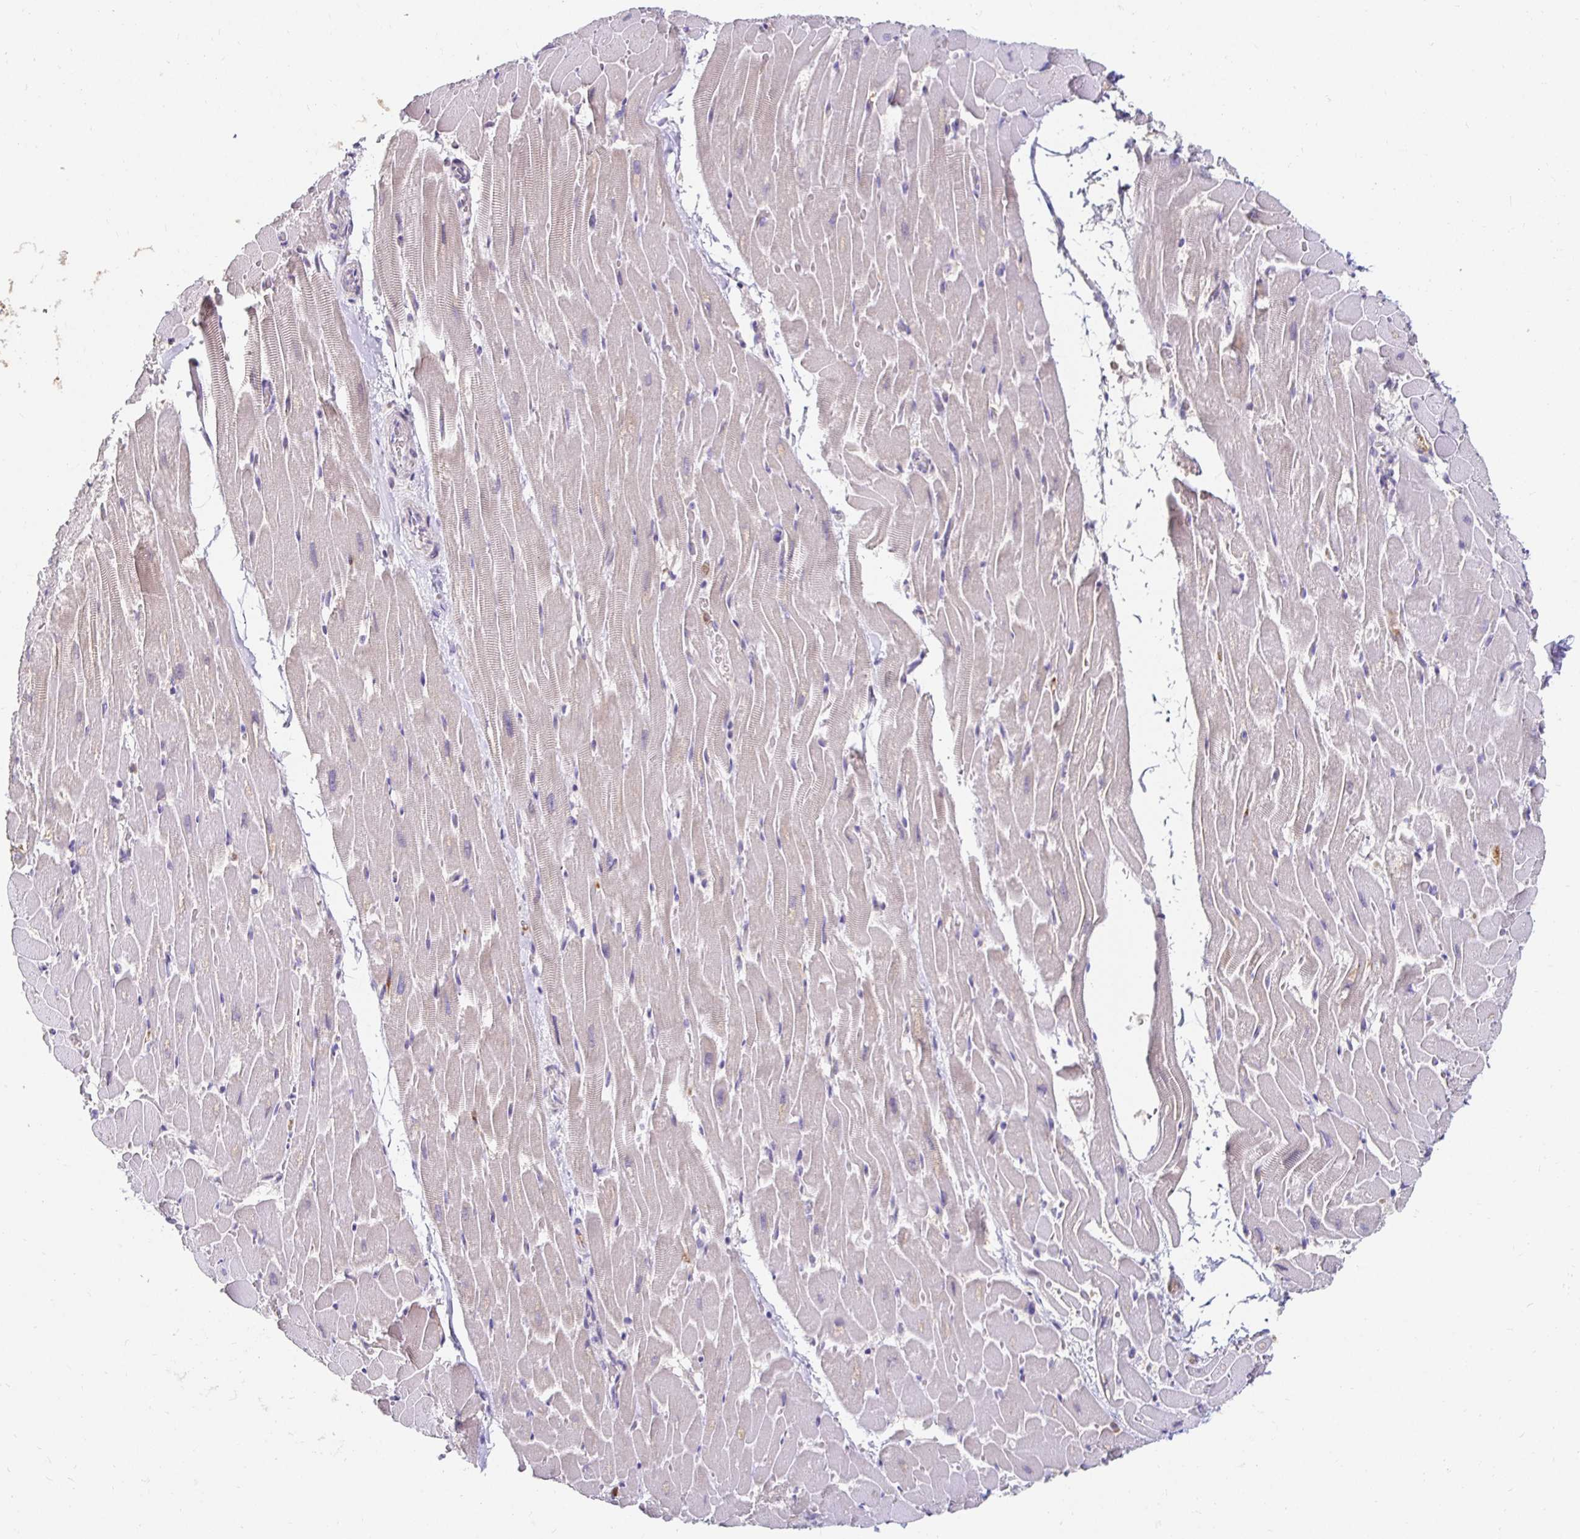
{"staining": {"intensity": "negative", "quantity": "none", "location": "none"}, "tissue": "heart muscle", "cell_type": "Cardiomyocytes", "image_type": "normal", "snomed": [{"axis": "morphology", "description": "Normal tissue, NOS"}, {"axis": "topography", "description": "Heart"}], "caption": "Cardiomyocytes are negative for brown protein staining in benign heart muscle. The staining was performed using DAB (3,3'-diaminobenzidine) to visualize the protein expression in brown, while the nuclei were stained in blue with hematoxylin (Magnification: 20x).", "gene": "PADI2", "patient": {"sex": "male", "age": 37}}